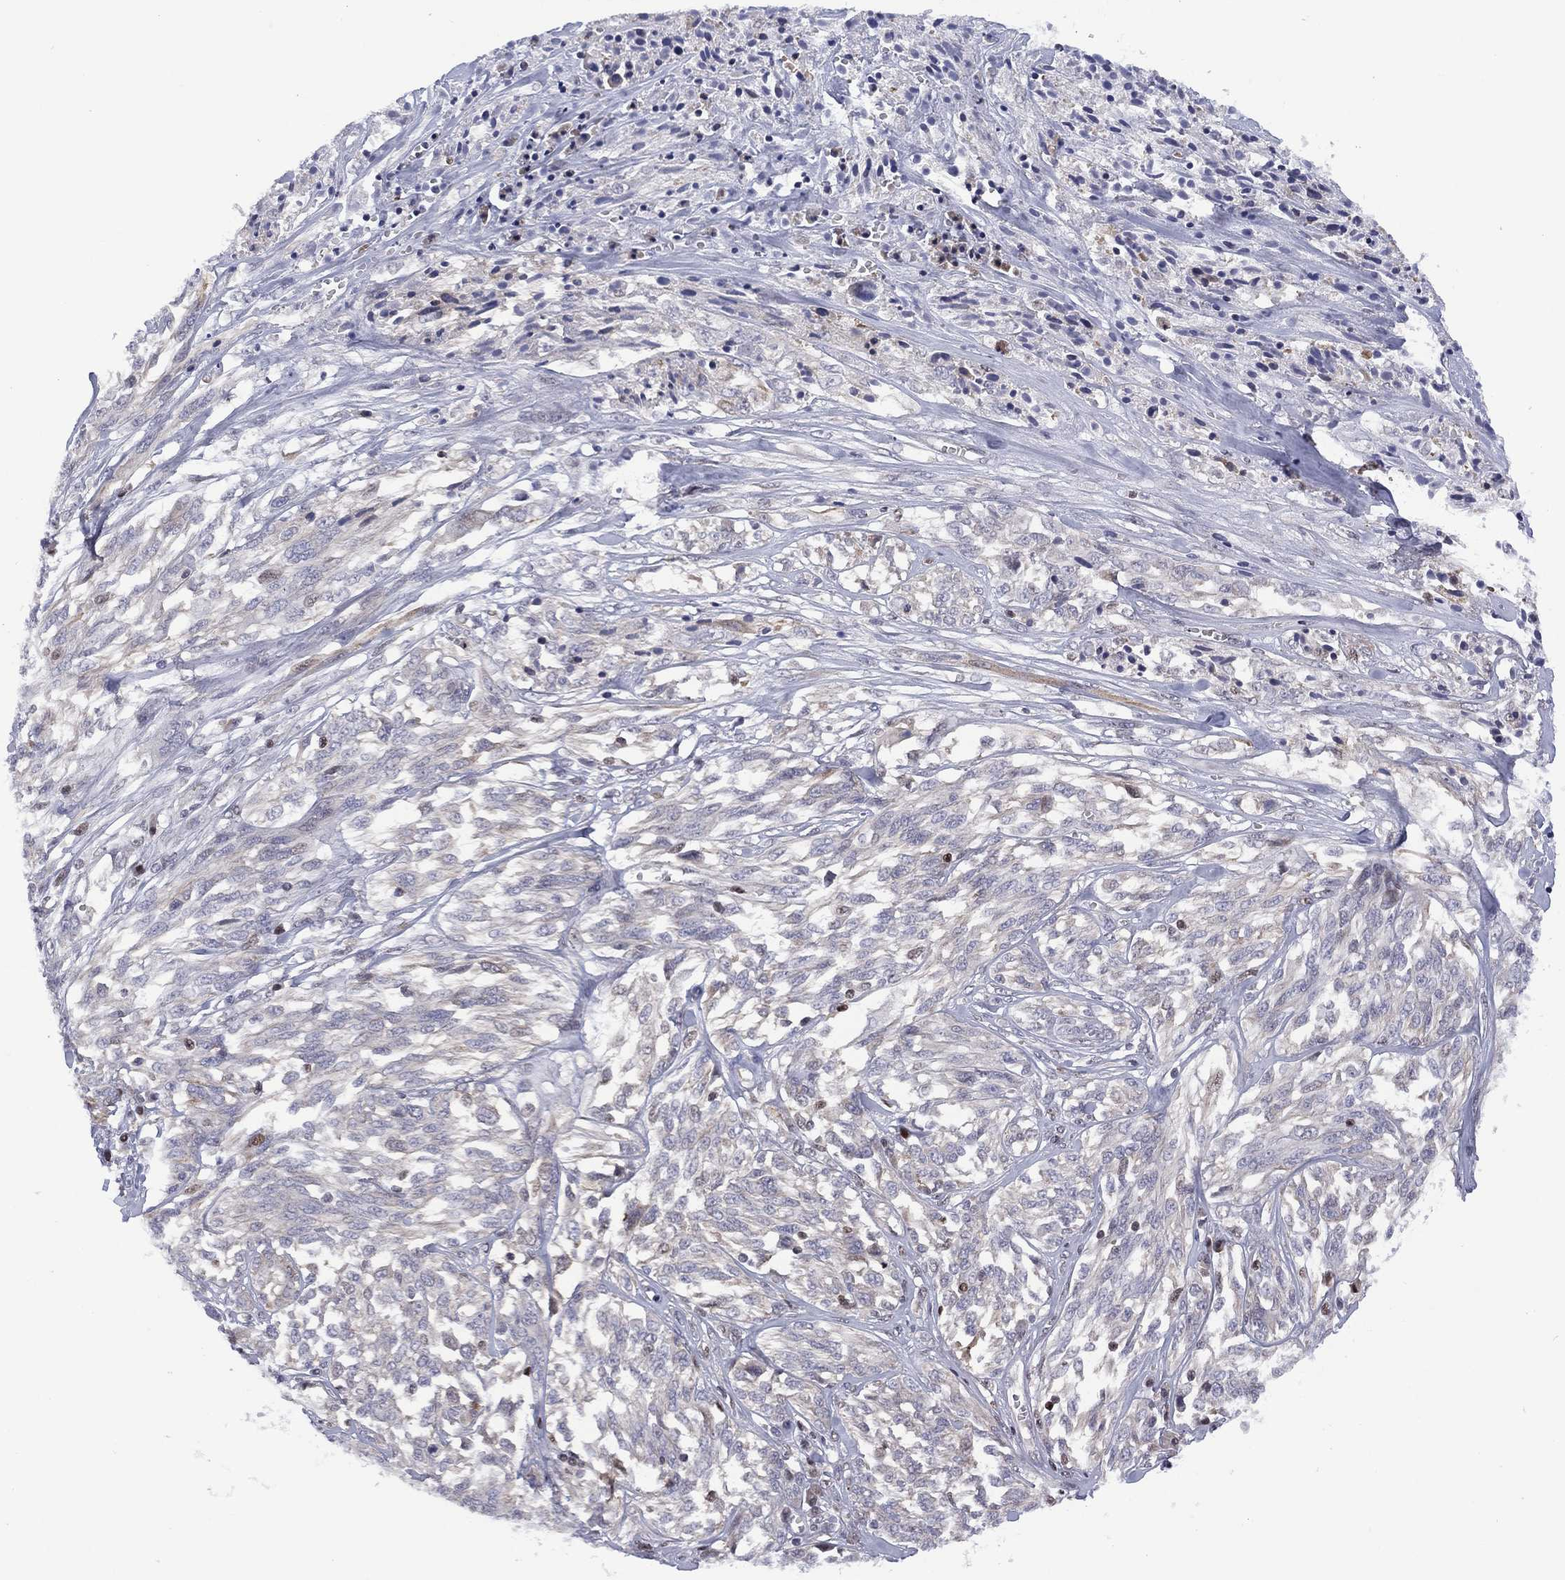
{"staining": {"intensity": "negative", "quantity": "none", "location": "none"}, "tissue": "melanoma", "cell_type": "Tumor cells", "image_type": "cancer", "snomed": [{"axis": "morphology", "description": "Malignant melanoma, NOS"}, {"axis": "topography", "description": "Skin"}], "caption": "Tumor cells show no significant protein positivity in melanoma.", "gene": "SLC4A4", "patient": {"sex": "female", "age": 91}}